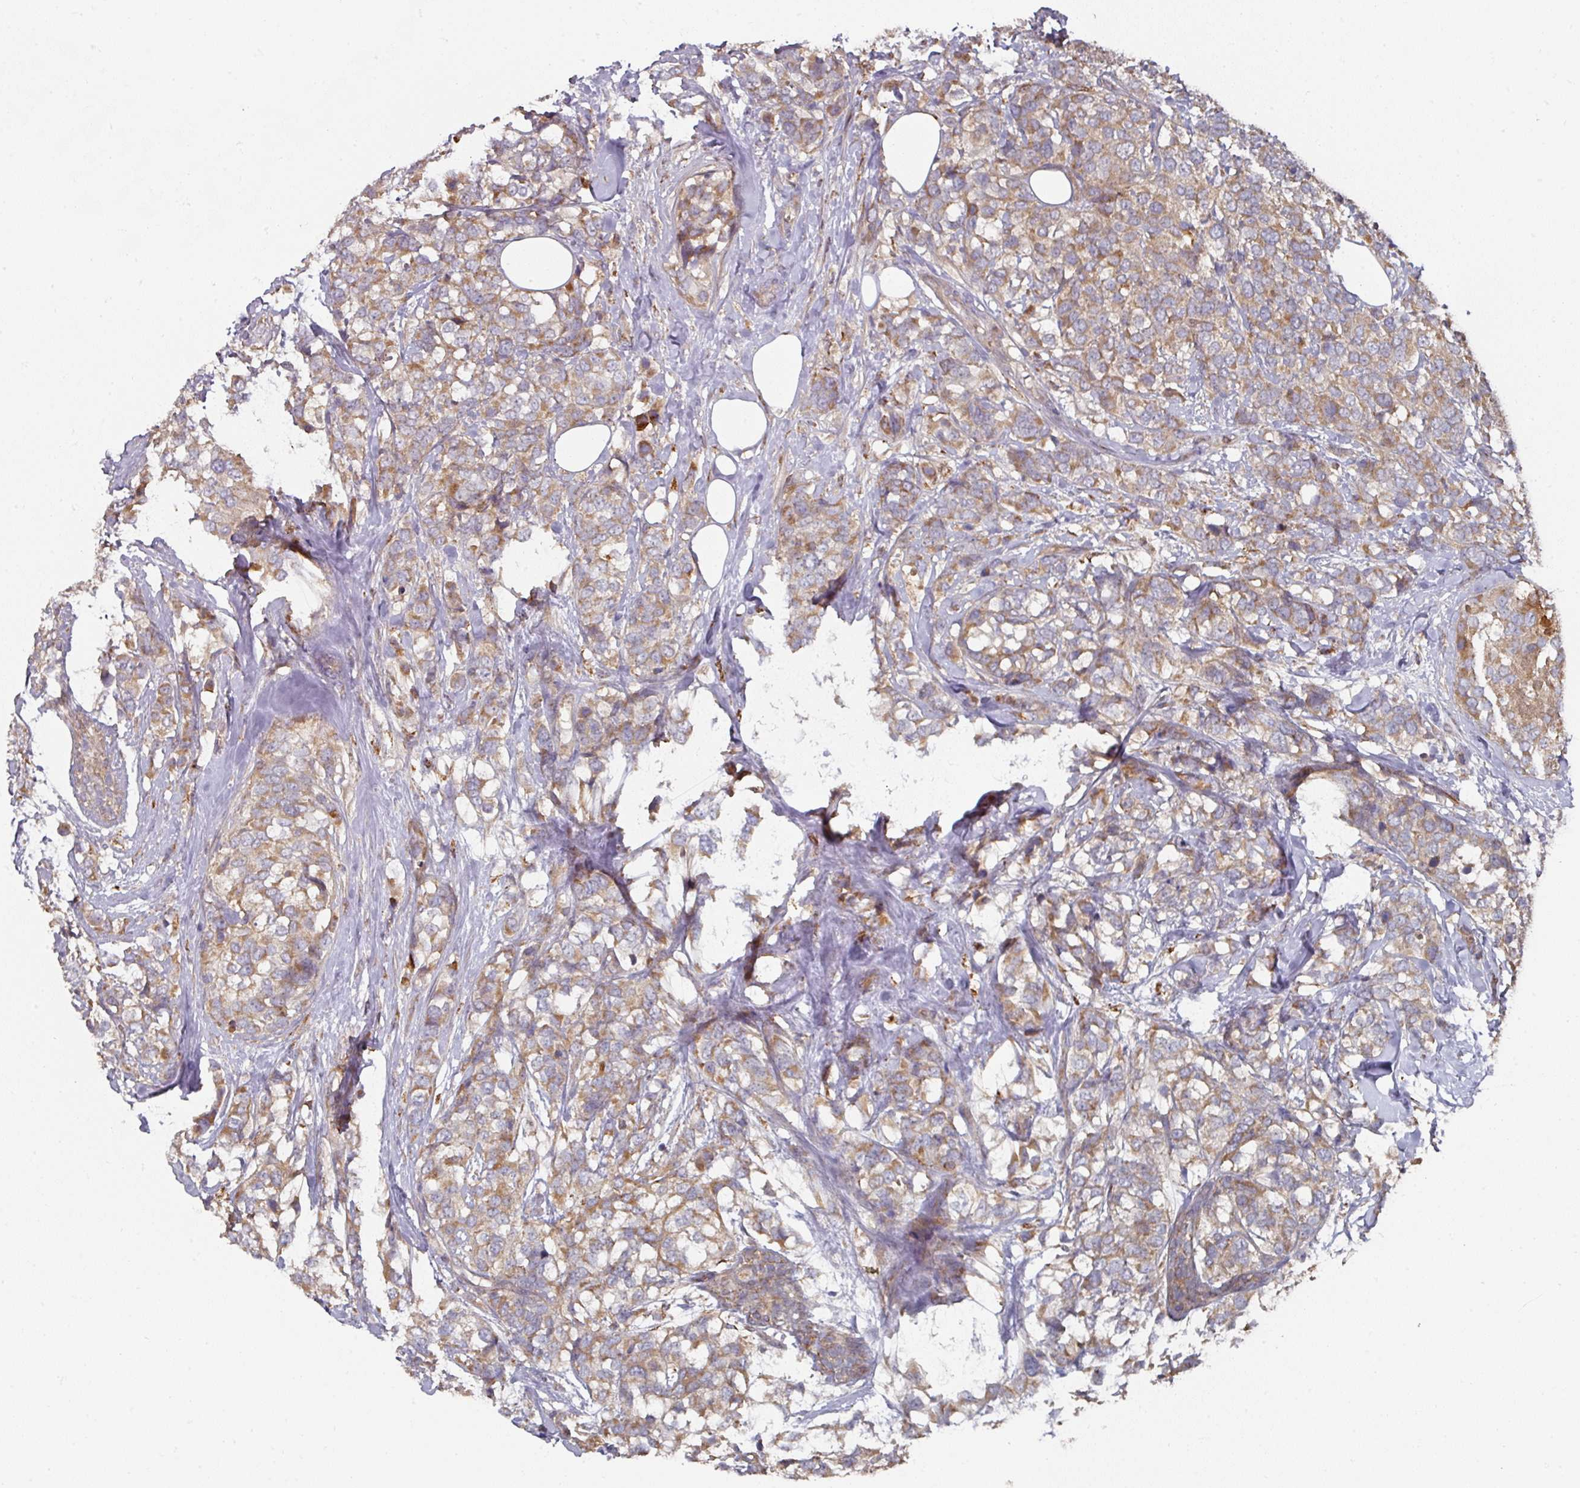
{"staining": {"intensity": "moderate", "quantity": "25%-75%", "location": "cytoplasmic/membranous"}, "tissue": "breast cancer", "cell_type": "Tumor cells", "image_type": "cancer", "snomed": [{"axis": "morphology", "description": "Lobular carcinoma"}, {"axis": "topography", "description": "Breast"}], "caption": "Breast cancer was stained to show a protein in brown. There is medium levels of moderate cytoplasmic/membranous expression in approximately 25%-75% of tumor cells. Nuclei are stained in blue.", "gene": "DNAJC7", "patient": {"sex": "female", "age": 59}}